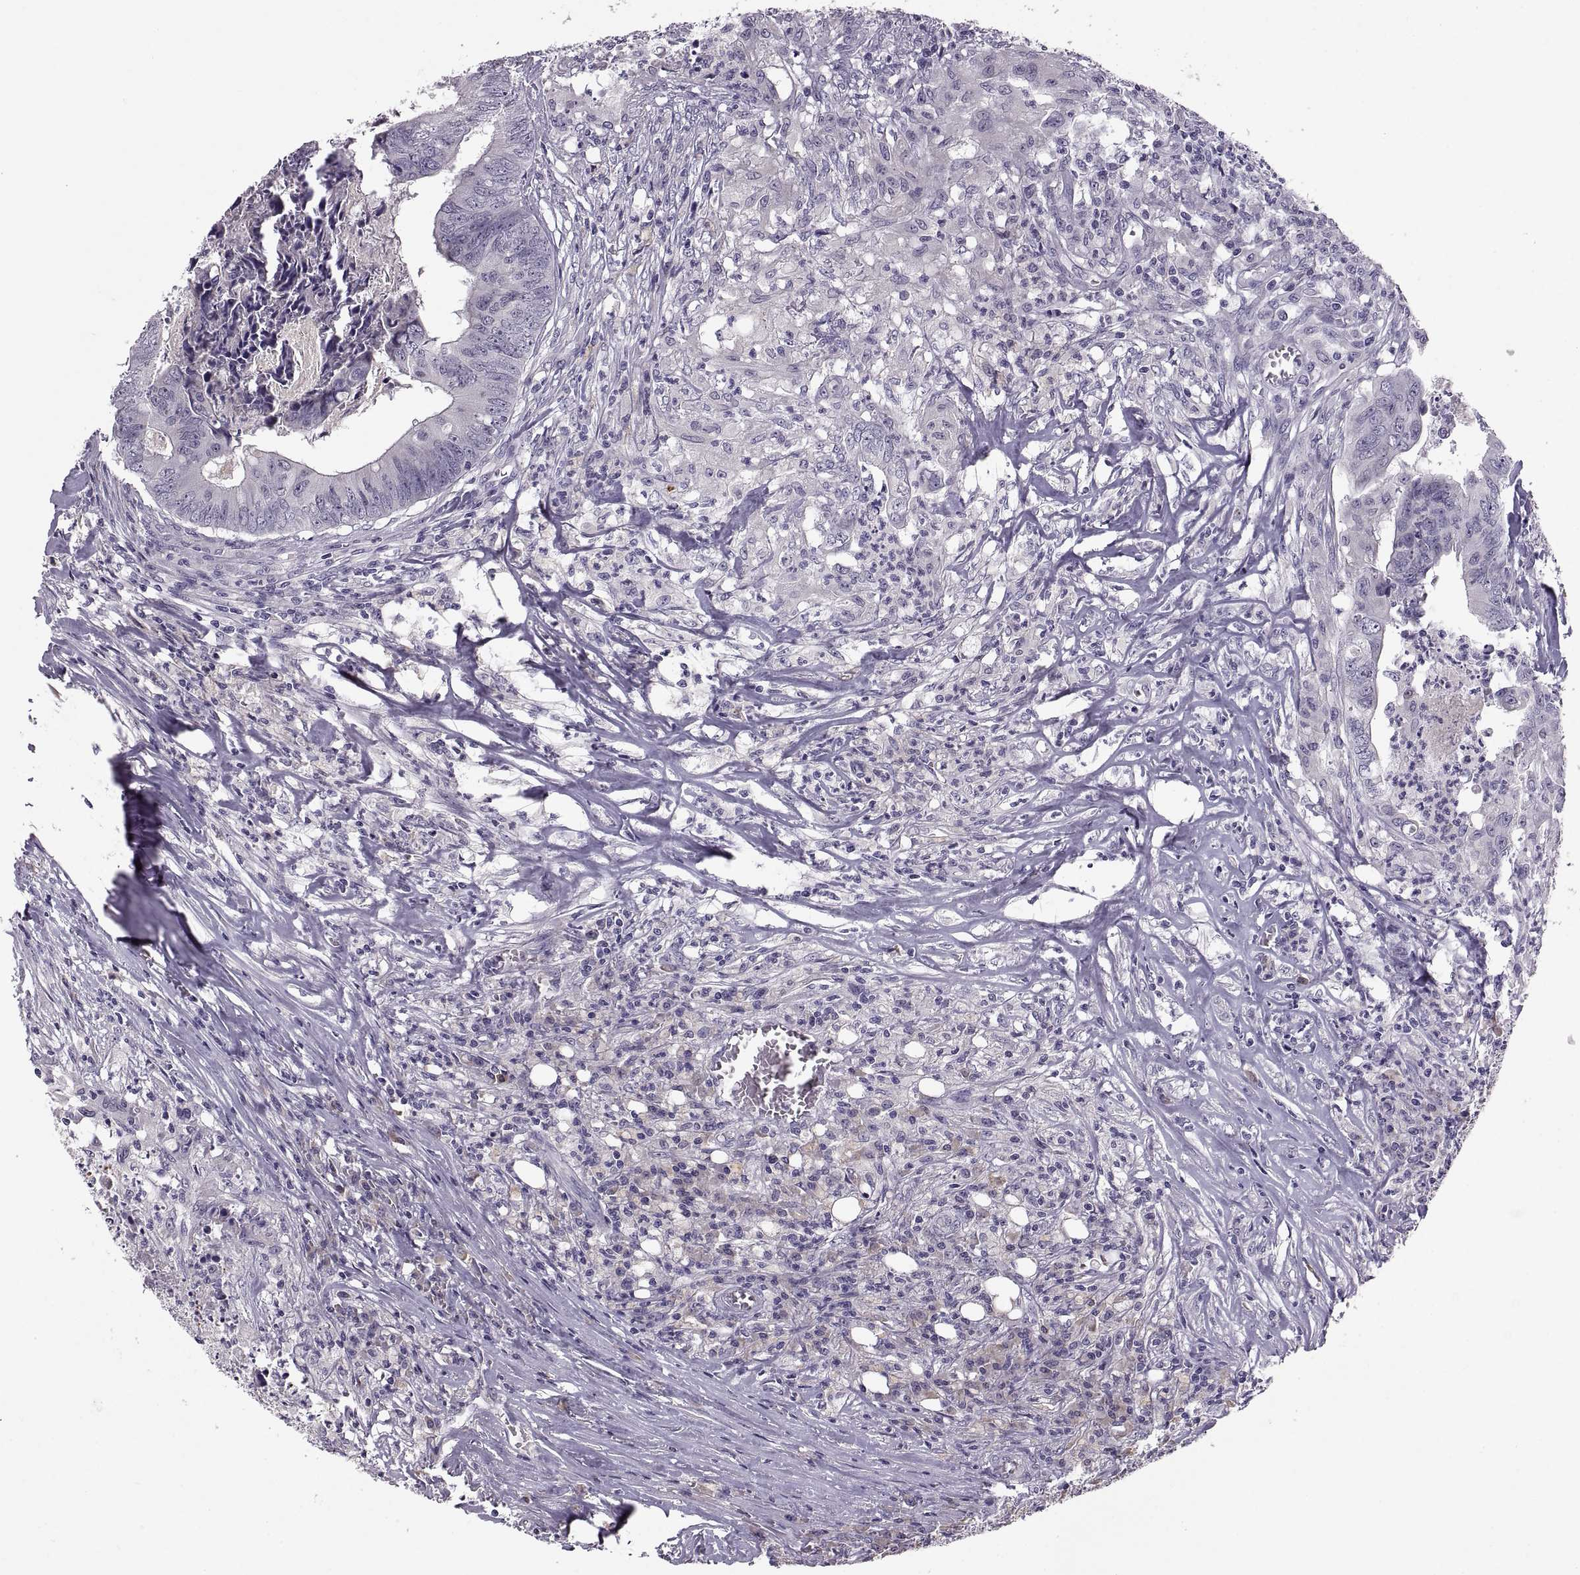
{"staining": {"intensity": "negative", "quantity": "none", "location": "none"}, "tissue": "colorectal cancer", "cell_type": "Tumor cells", "image_type": "cancer", "snomed": [{"axis": "morphology", "description": "Adenocarcinoma, NOS"}, {"axis": "topography", "description": "Colon"}], "caption": "There is no significant positivity in tumor cells of colorectal cancer (adenocarcinoma). Nuclei are stained in blue.", "gene": "MAGEB18", "patient": {"sex": "male", "age": 84}}